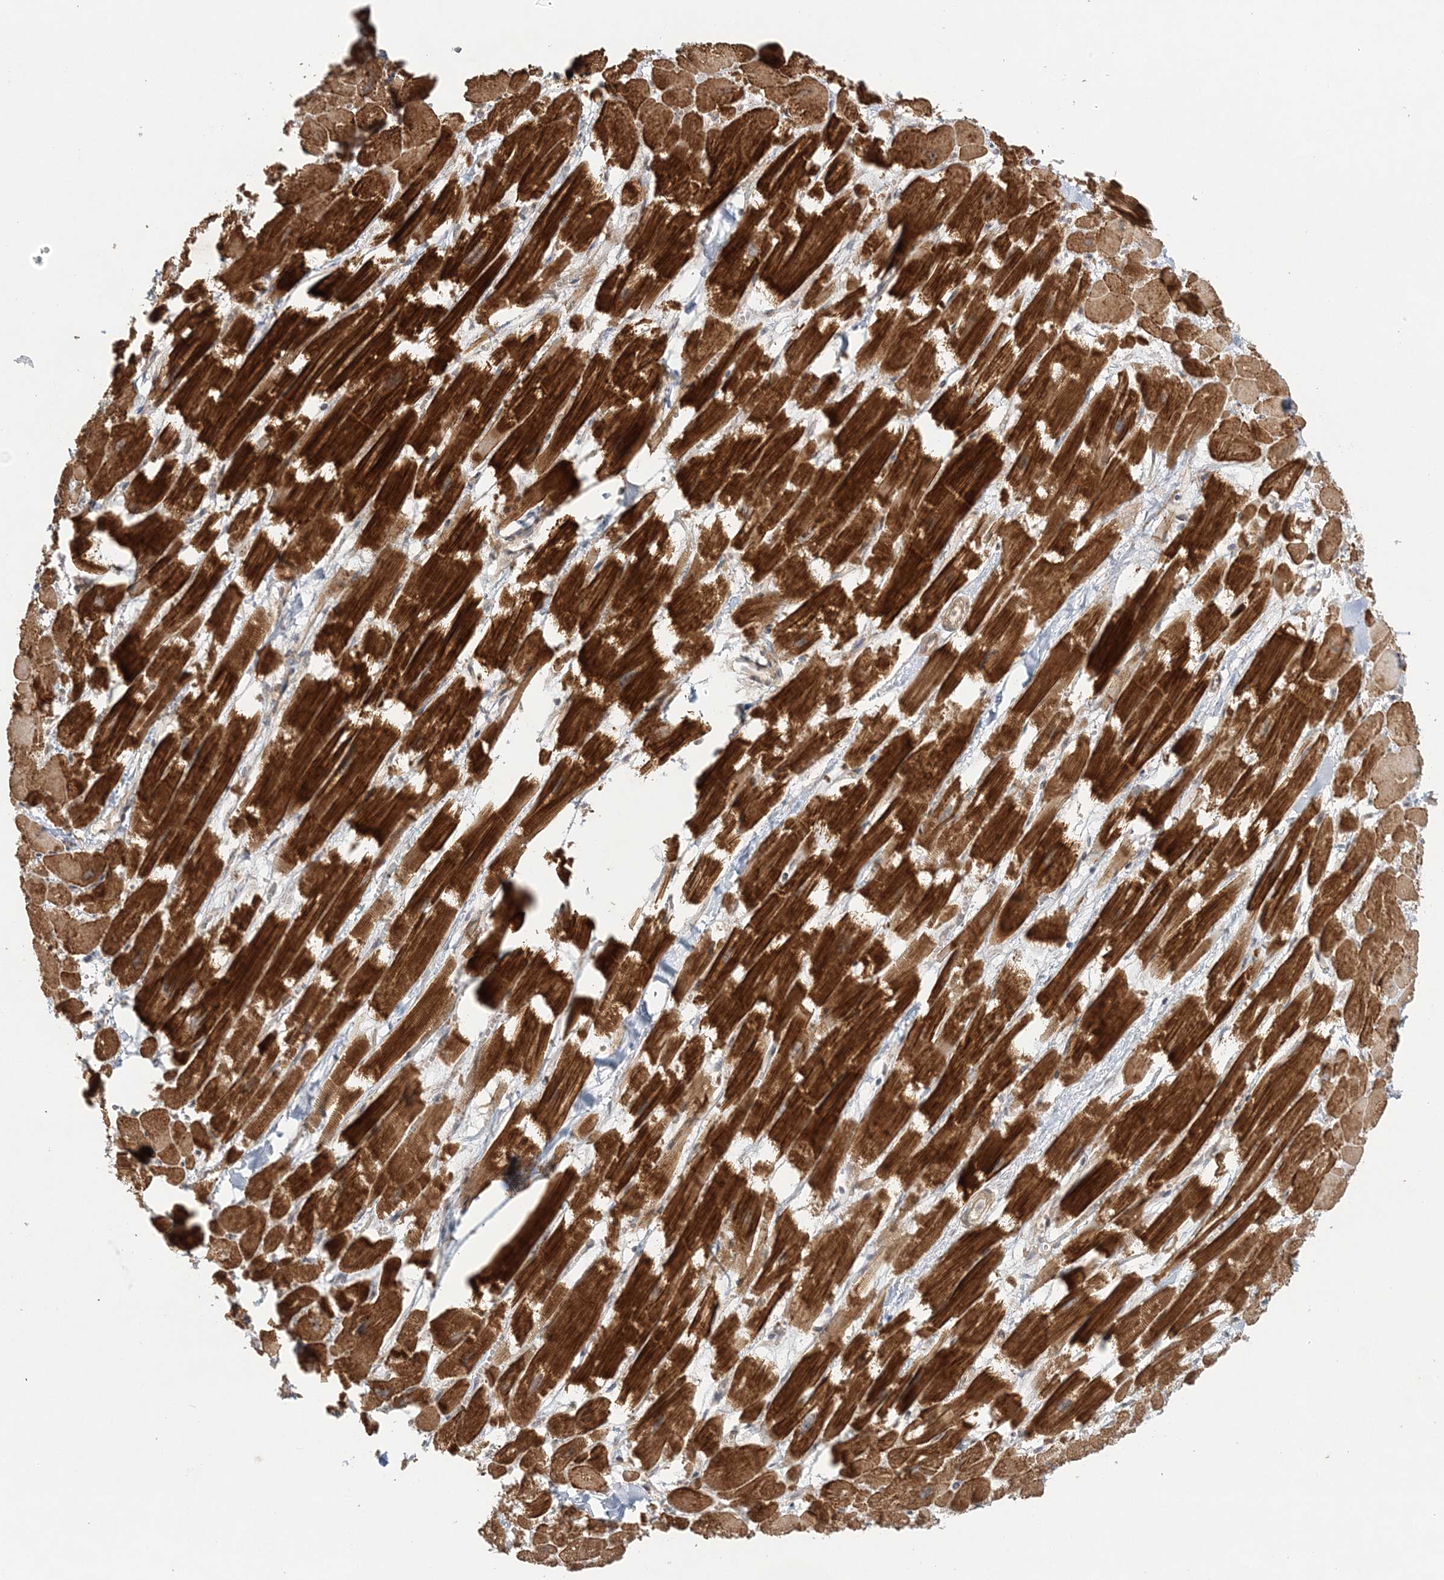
{"staining": {"intensity": "strong", "quantity": ">75%", "location": "cytoplasmic/membranous"}, "tissue": "heart muscle", "cell_type": "Cardiomyocytes", "image_type": "normal", "snomed": [{"axis": "morphology", "description": "Normal tissue, NOS"}, {"axis": "topography", "description": "Heart"}], "caption": "A high-resolution histopathology image shows immunohistochemistry staining of normal heart muscle, which exhibits strong cytoplasmic/membranous positivity in approximately >75% of cardiomyocytes. (DAB (3,3'-diaminobenzidine) IHC, brown staining for protein, blue staining for nuclei).", "gene": "KIAA0232", "patient": {"sex": "male", "age": 54}}